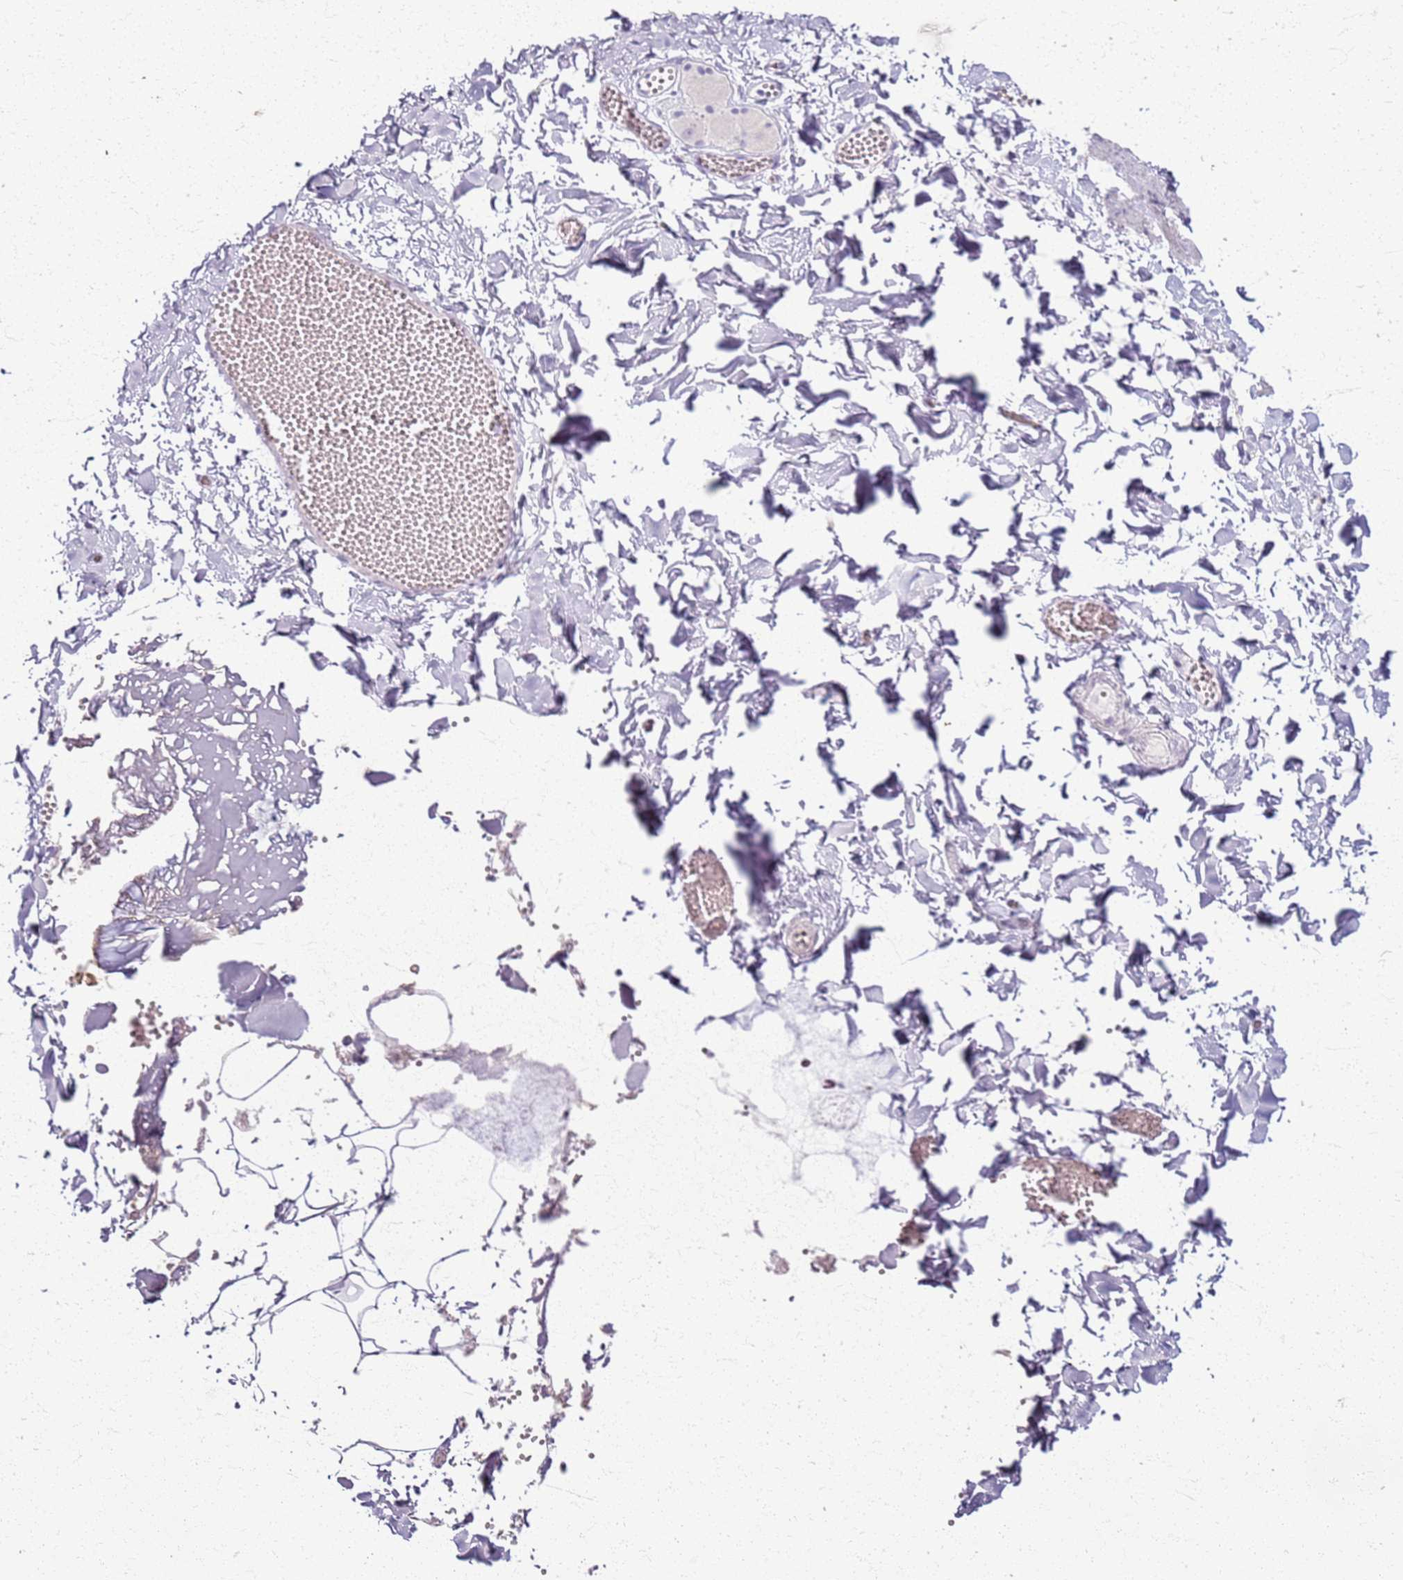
{"staining": {"intensity": "negative", "quantity": "none", "location": "none"}, "tissue": "adipose tissue", "cell_type": "Adipocytes", "image_type": "normal", "snomed": [{"axis": "morphology", "description": "Normal tissue, NOS"}, {"axis": "topography", "description": "Gallbladder"}, {"axis": "topography", "description": "Peripheral nerve tissue"}], "caption": "Adipocytes show no significant protein positivity in unremarkable adipose tissue. Brightfield microscopy of immunohistochemistry stained with DAB (brown) and hematoxylin (blue), captured at high magnification.", "gene": "CSRP3", "patient": {"sex": "male", "age": 38}}